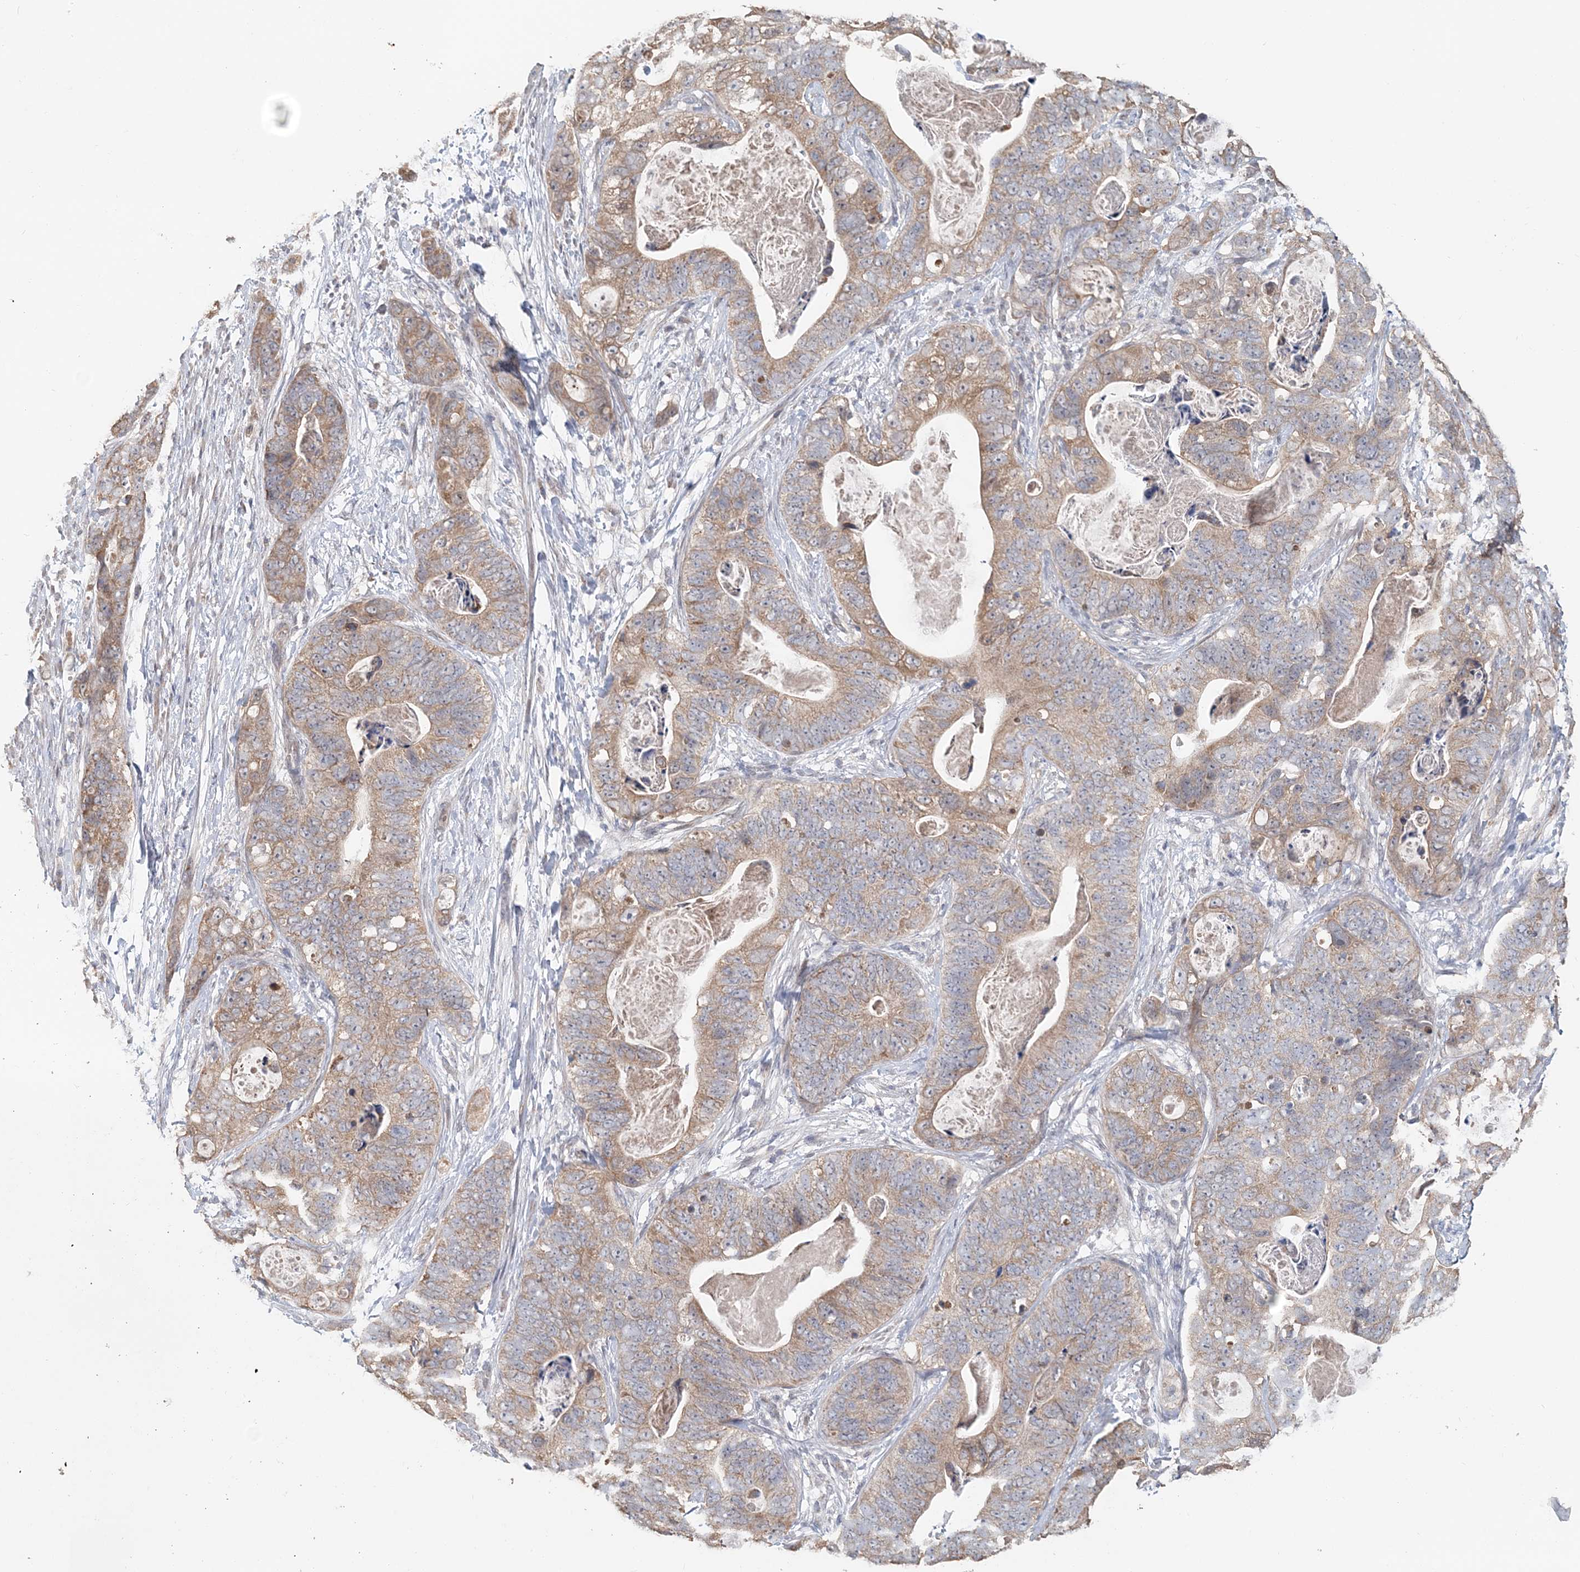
{"staining": {"intensity": "moderate", "quantity": ">75%", "location": "cytoplasmic/membranous"}, "tissue": "stomach cancer", "cell_type": "Tumor cells", "image_type": "cancer", "snomed": [{"axis": "morphology", "description": "Adenocarcinoma, NOS"}, {"axis": "topography", "description": "Stomach"}], "caption": "Immunohistochemical staining of human stomach adenocarcinoma displays medium levels of moderate cytoplasmic/membranous expression in about >75% of tumor cells. (IHC, brightfield microscopy, high magnification).", "gene": "FBXO38", "patient": {"sex": "female", "age": 89}}